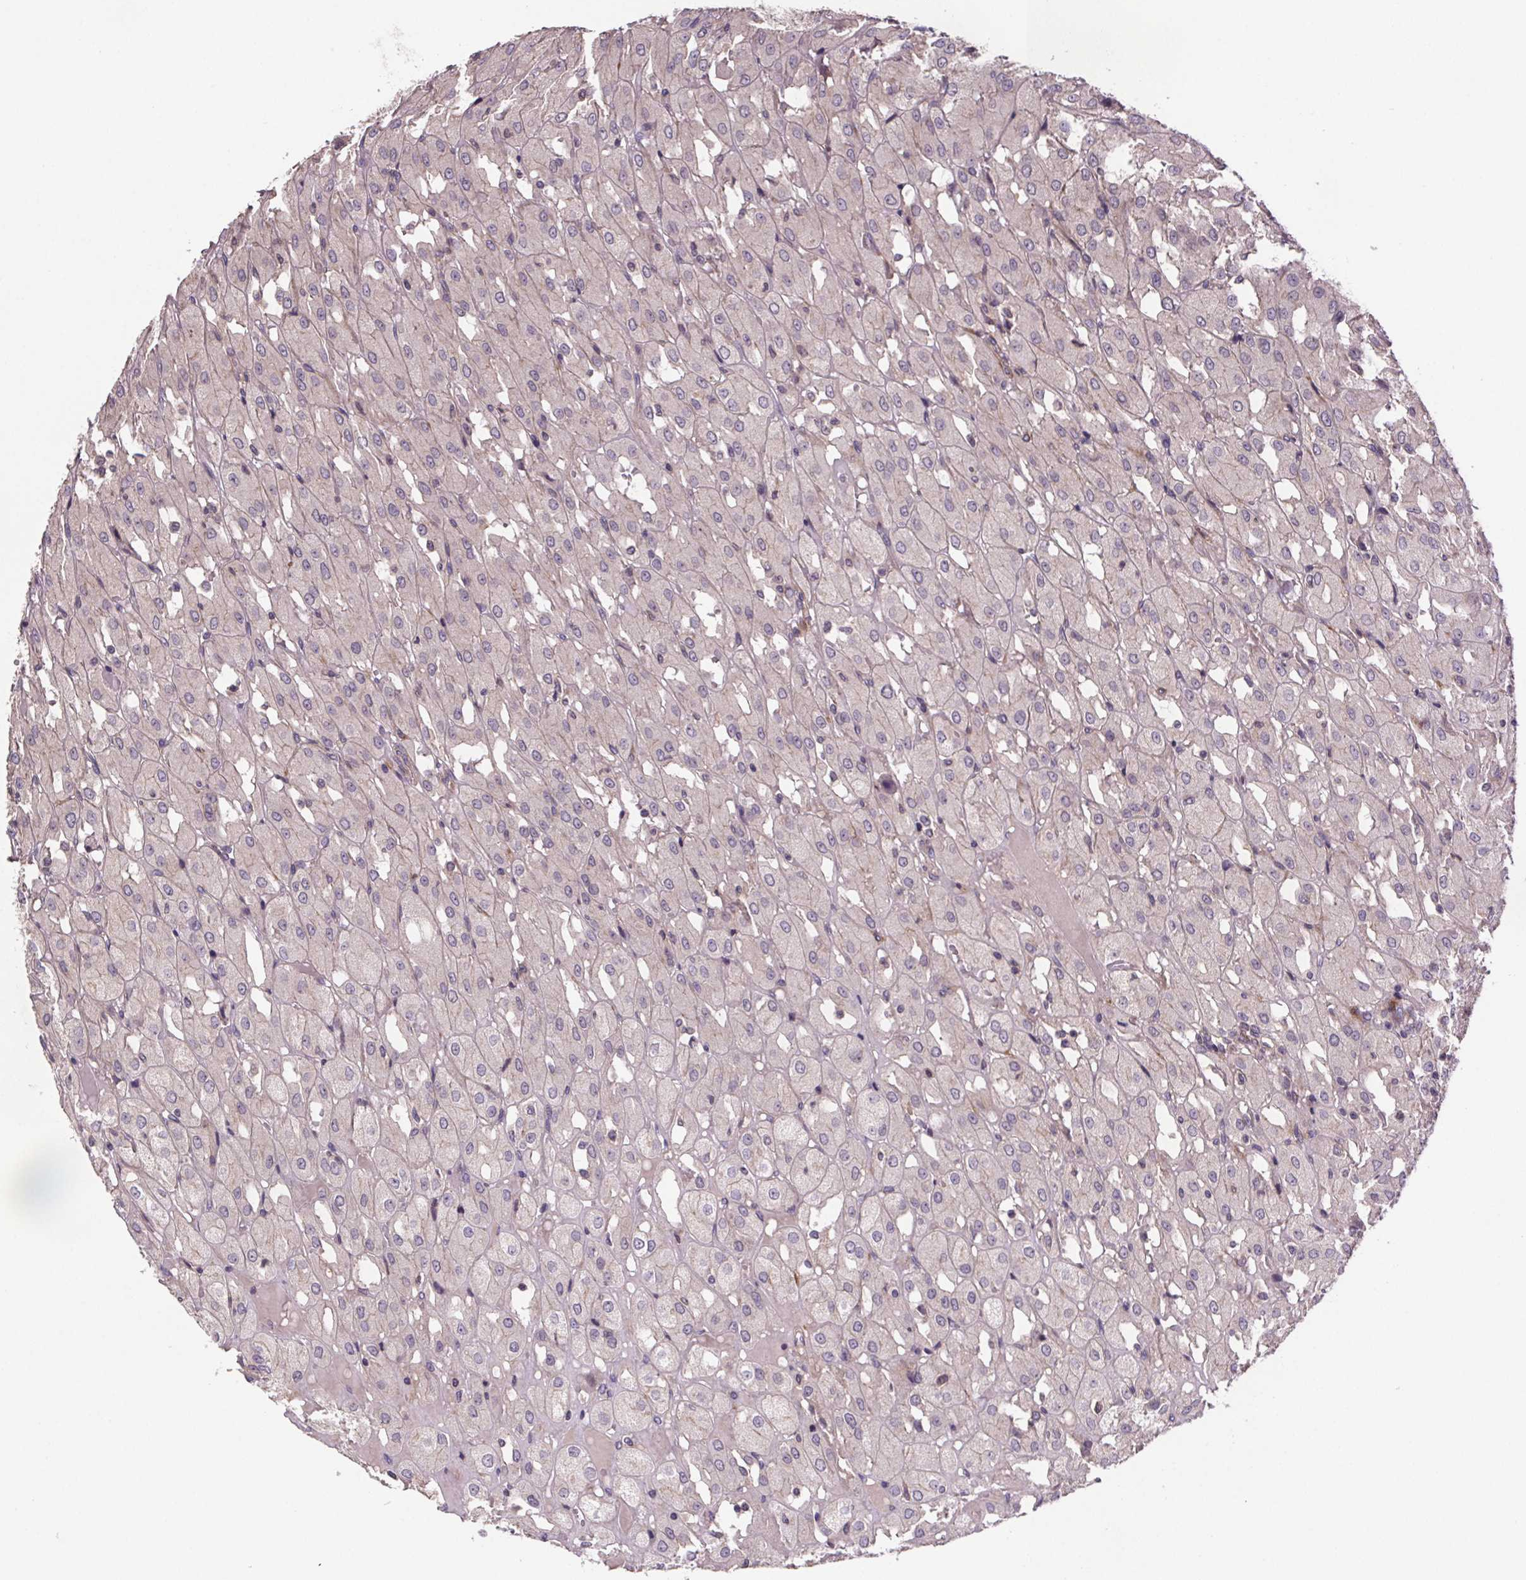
{"staining": {"intensity": "negative", "quantity": "none", "location": "none"}, "tissue": "renal cancer", "cell_type": "Tumor cells", "image_type": "cancer", "snomed": [{"axis": "morphology", "description": "Adenocarcinoma, NOS"}, {"axis": "topography", "description": "Kidney"}], "caption": "Tumor cells are negative for protein expression in human renal cancer. (DAB immunohistochemistry visualized using brightfield microscopy, high magnification).", "gene": "CLN3", "patient": {"sex": "male", "age": 72}}